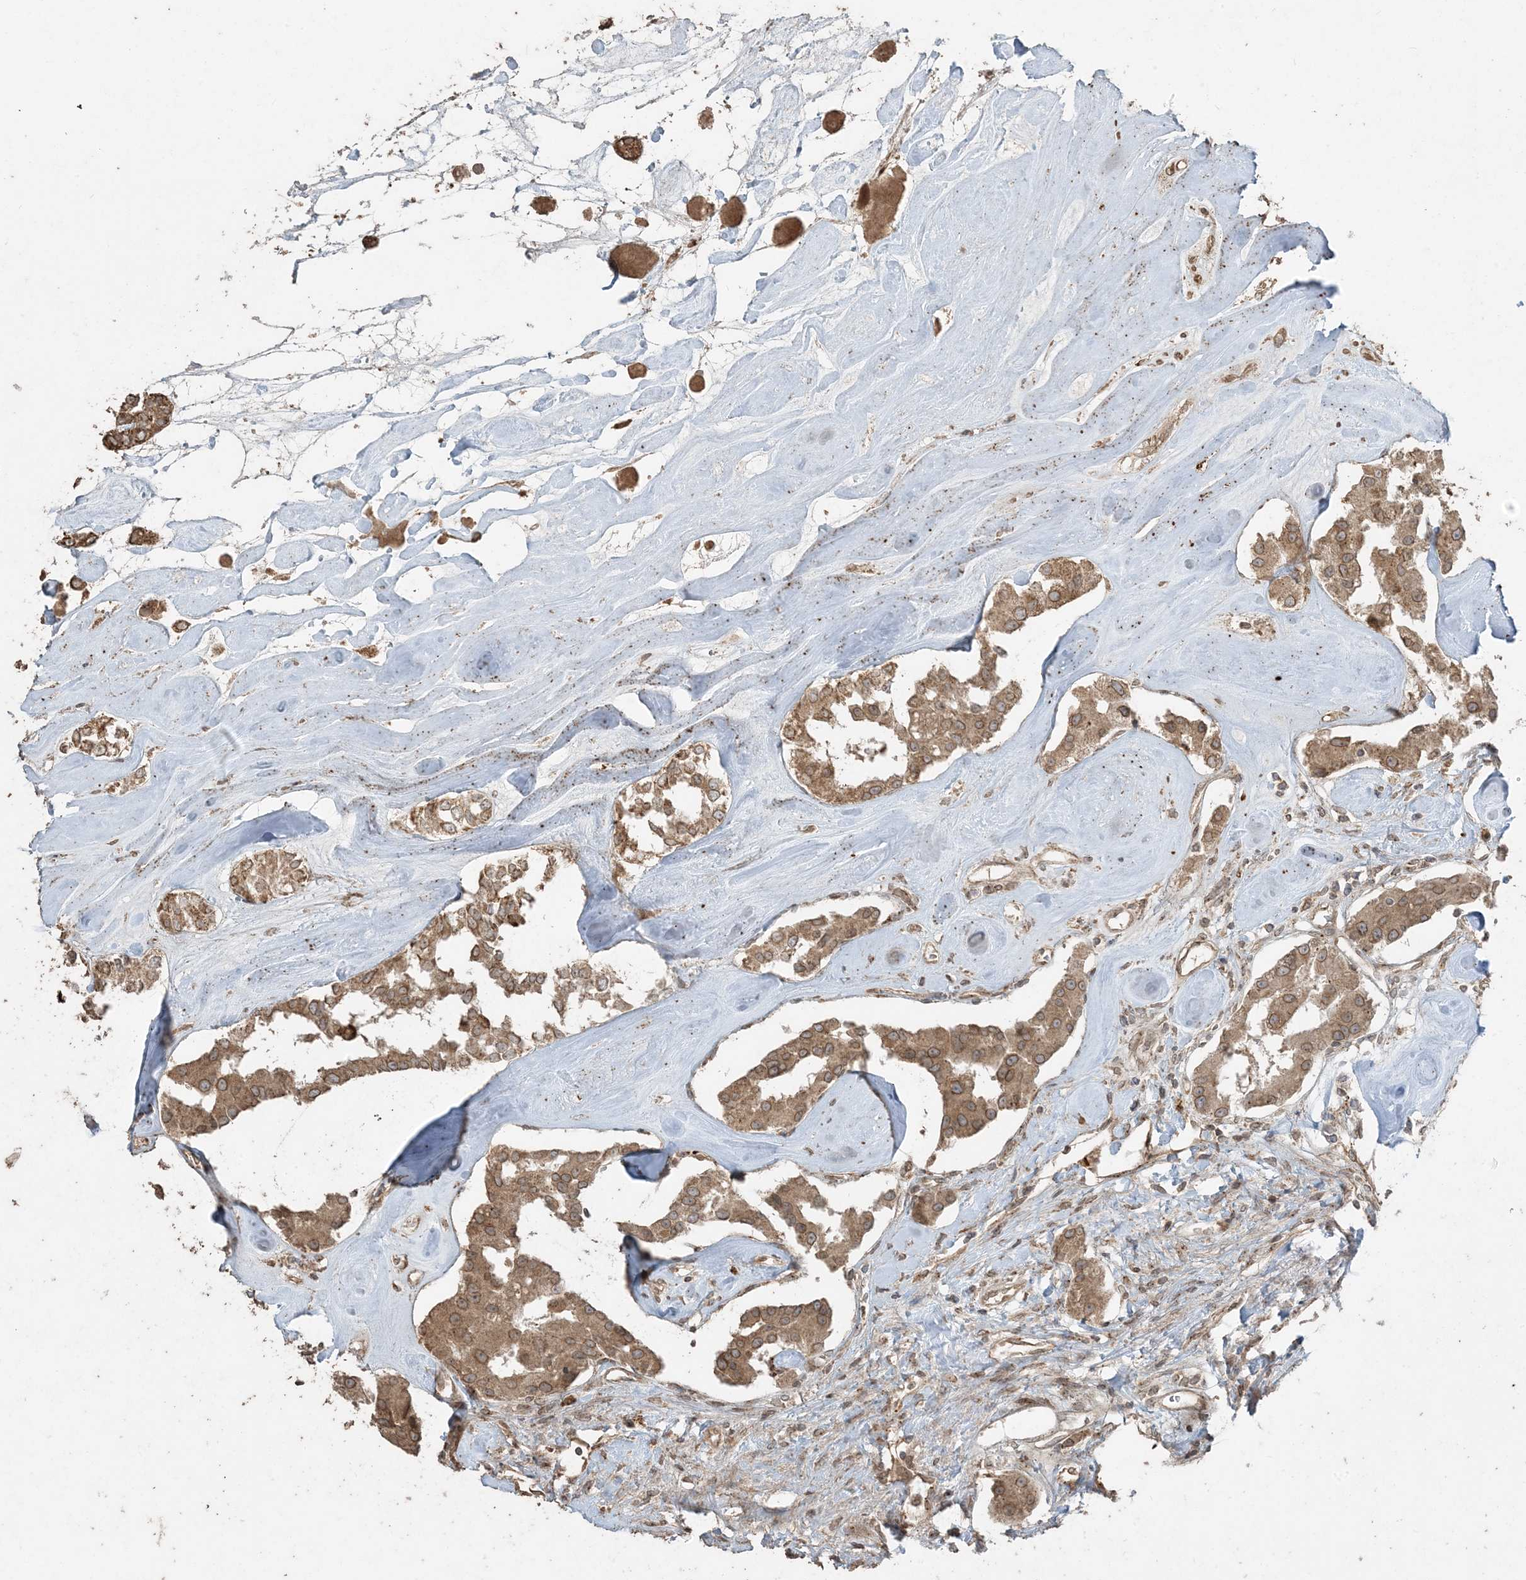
{"staining": {"intensity": "moderate", "quantity": ">75%", "location": "cytoplasmic/membranous,nuclear"}, "tissue": "carcinoid", "cell_type": "Tumor cells", "image_type": "cancer", "snomed": [{"axis": "morphology", "description": "Carcinoid, malignant, NOS"}, {"axis": "topography", "description": "Pancreas"}], "caption": "Human carcinoid stained with a protein marker exhibits moderate staining in tumor cells.", "gene": "DDX19B", "patient": {"sex": "male", "age": 41}}